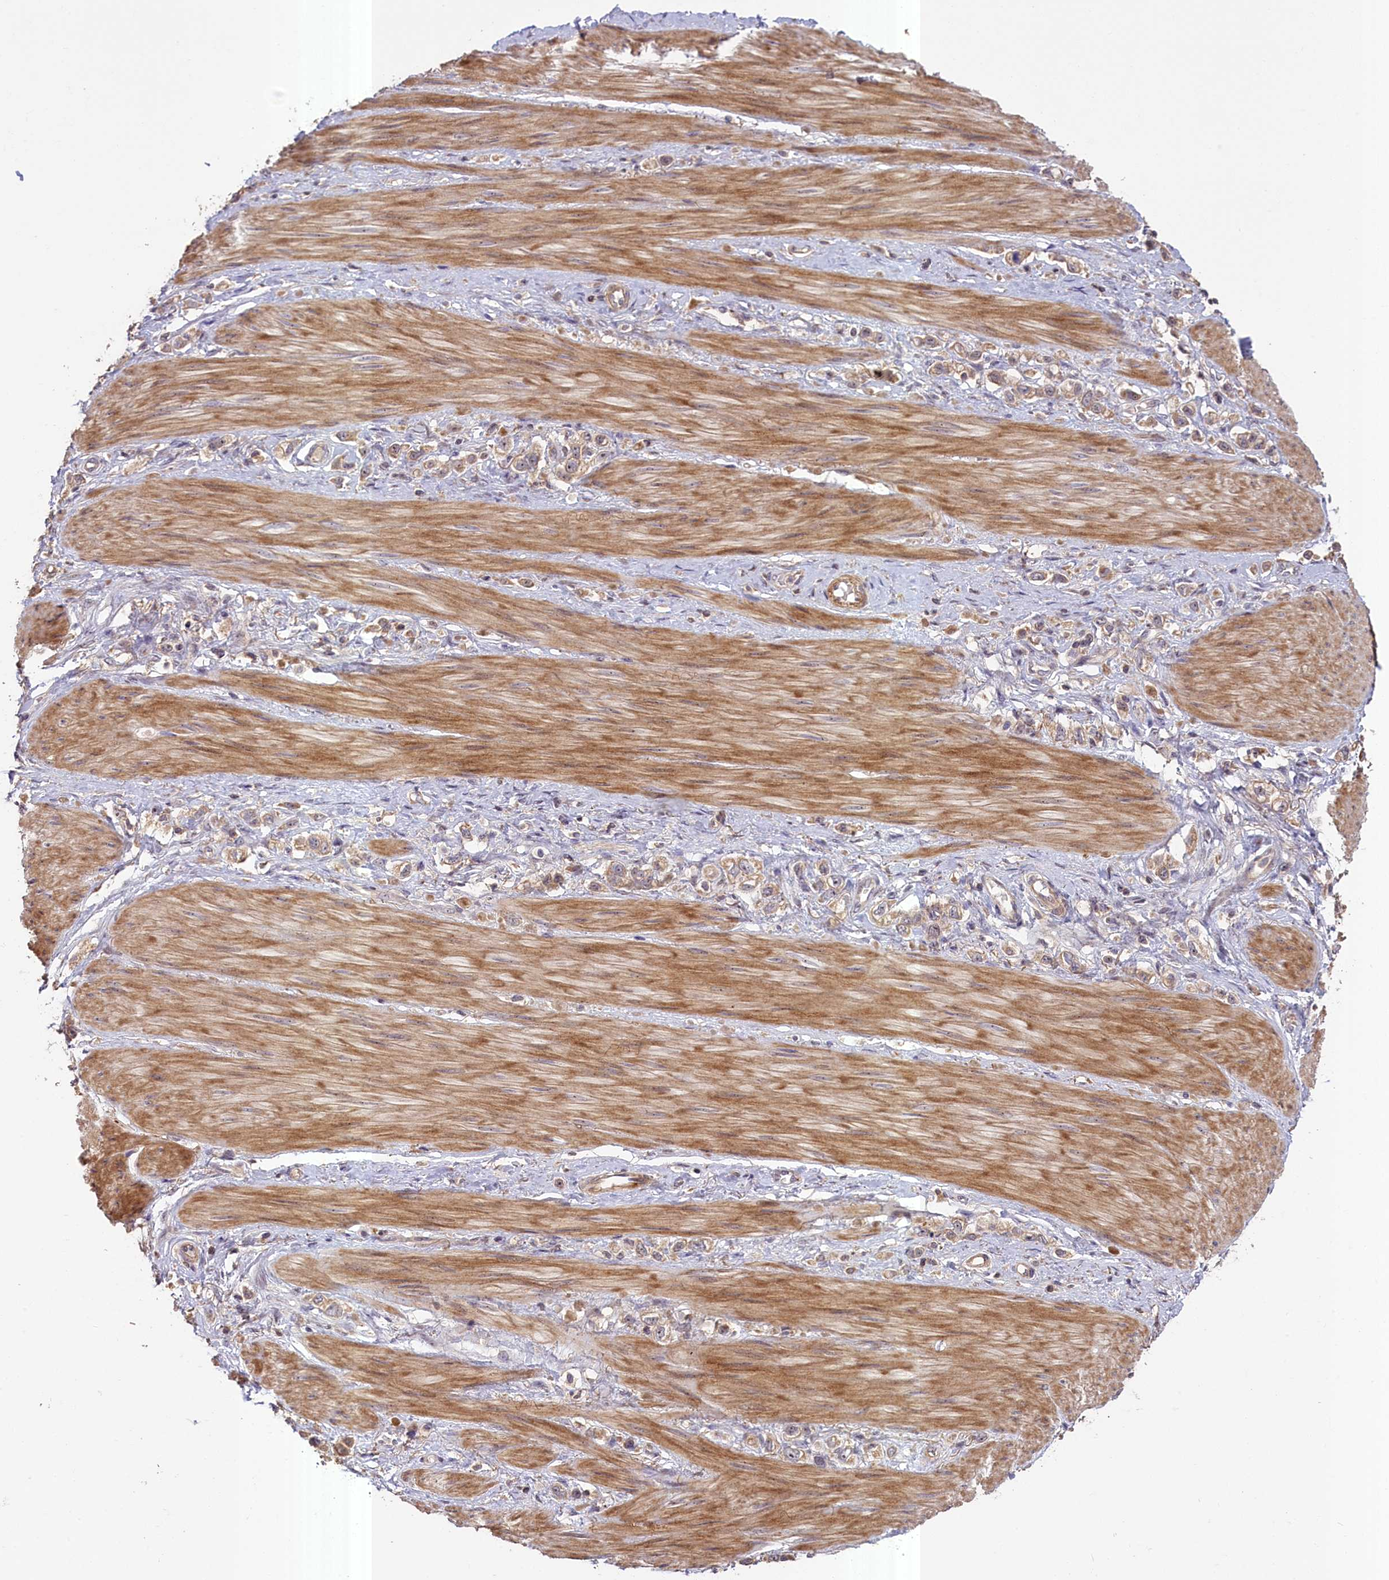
{"staining": {"intensity": "weak", "quantity": ">75%", "location": "cytoplasmic/membranous"}, "tissue": "stomach cancer", "cell_type": "Tumor cells", "image_type": "cancer", "snomed": [{"axis": "morphology", "description": "Adenocarcinoma, NOS"}, {"axis": "topography", "description": "Stomach"}], "caption": "Immunohistochemistry (IHC) micrograph of human stomach cancer stained for a protein (brown), which displays low levels of weak cytoplasmic/membranous staining in approximately >75% of tumor cells.", "gene": "FUZ", "patient": {"sex": "female", "age": 65}}